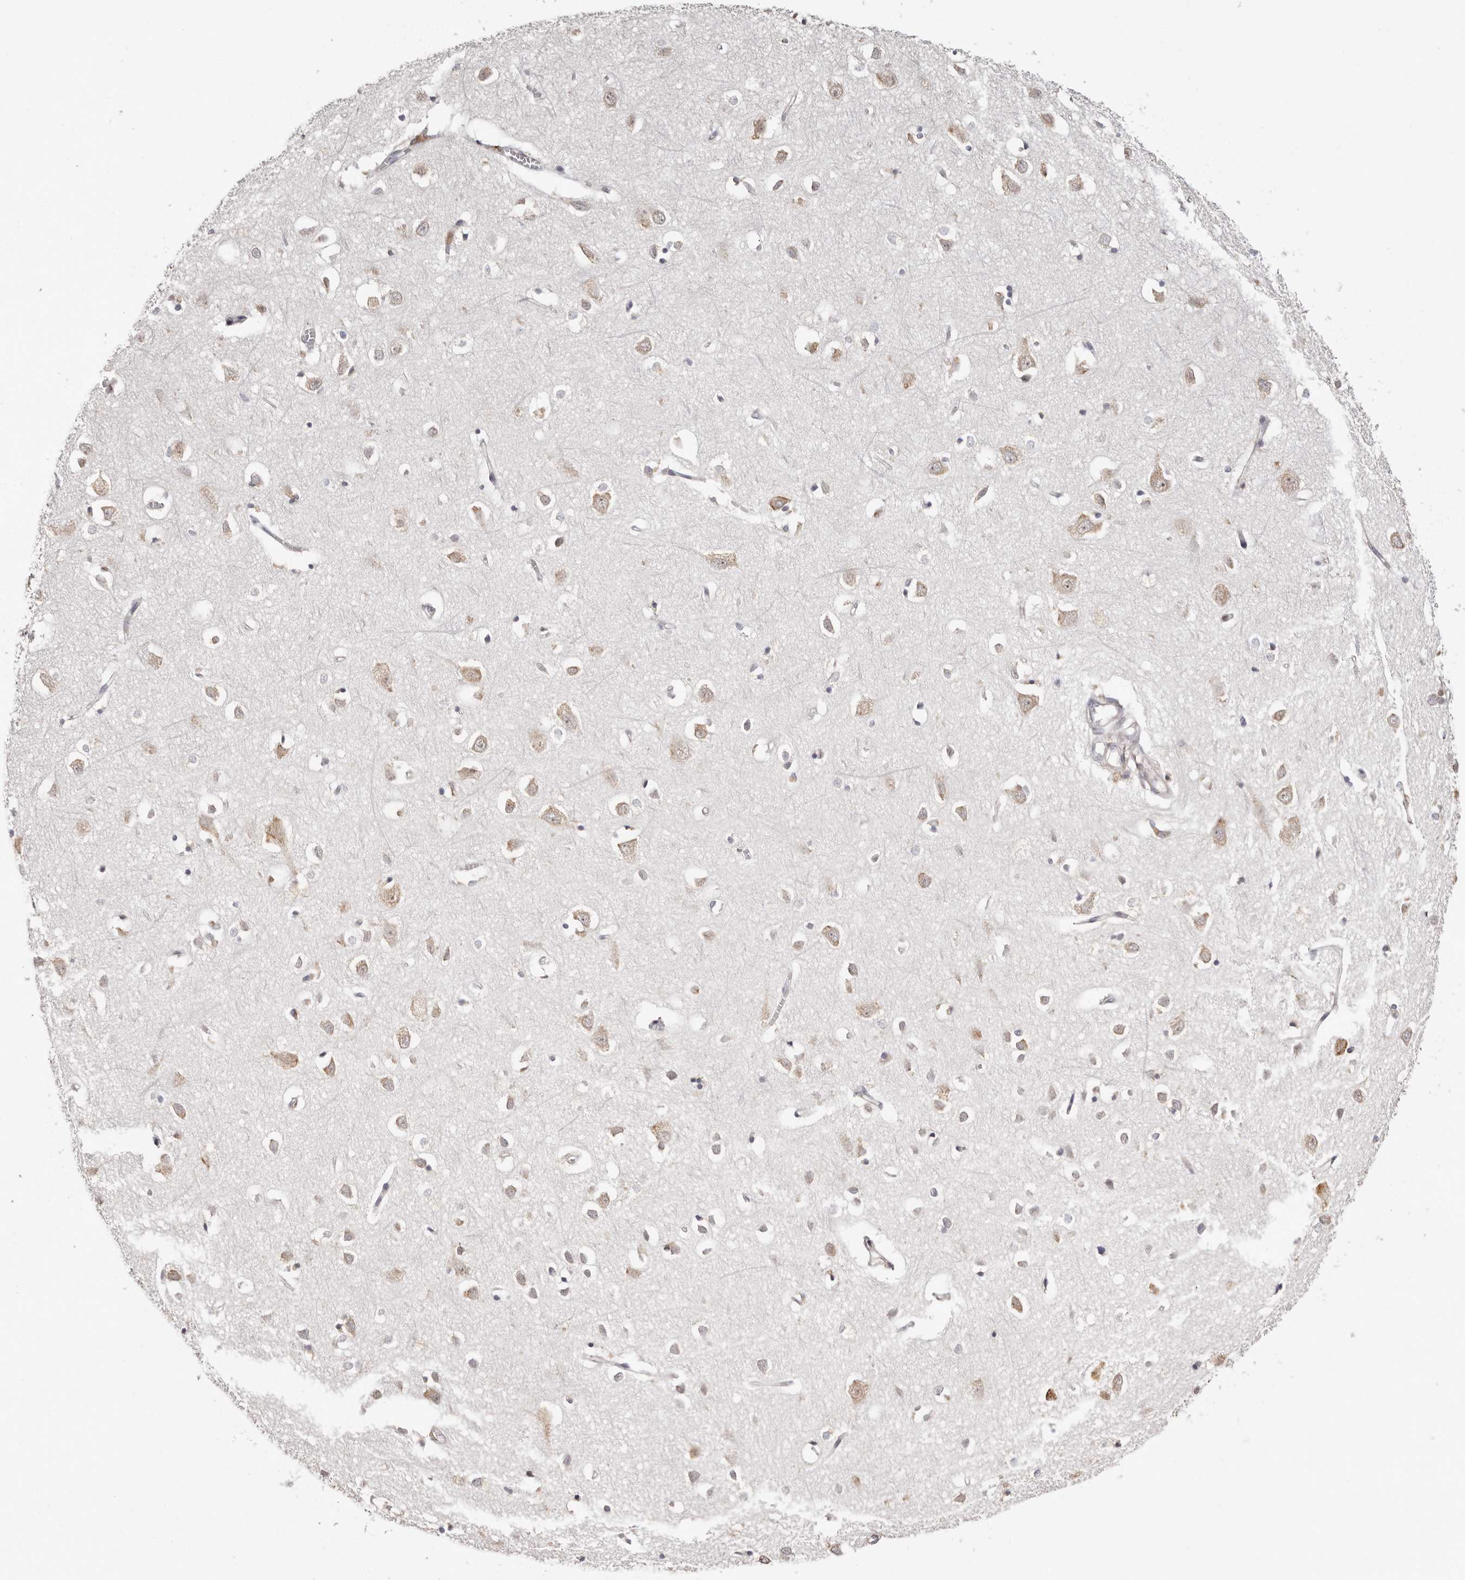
{"staining": {"intensity": "negative", "quantity": "none", "location": "none"}, "tissue": "cerebral cortex", "cell_type": "Endothelial cells", "image_type": "normal", "snomed": [{"axis": "morphology", "description": "Normal tissue, NOS"}, {"axis": "topography", "description": "Cerebral cortex"}], "caption": "High magnification brightfield microscopy of benign cerebral cortex stained with DAB (3,3'-diaminobenzidine) (brown) and counterstained with hematoxylin (blue): endothelial cells show no significant staining. The staining is performed using DAB brown chromogen with nuclei counter-stained in using hematoxylin.", "gene": "BCL2L15", "patient": {"sex": "female", "age": 64}}